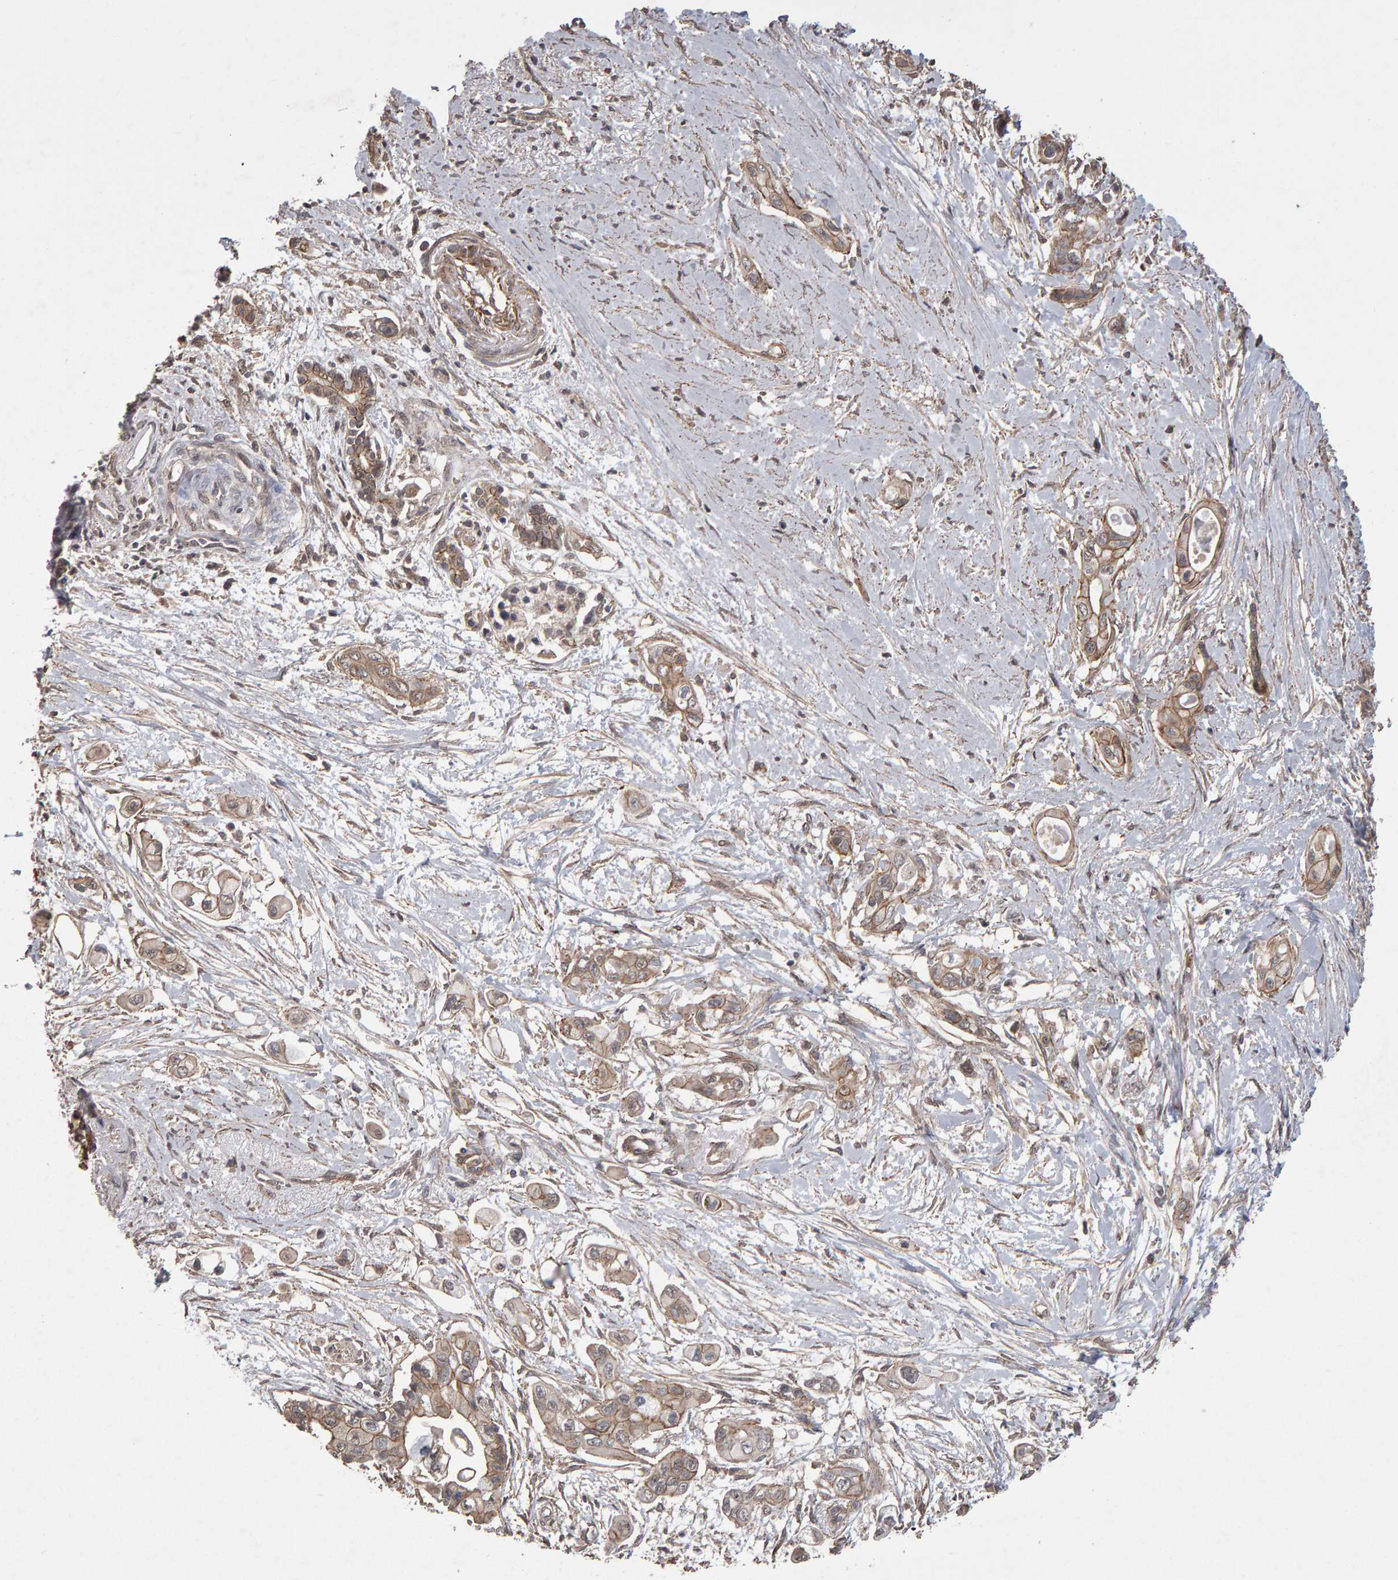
{"staining": {"intensity": "weak", "quantity": ">75%", "location": "cytoplasmic/membranous"}, "tissue": "pancreatic cancer", "cell_type": "Tumor cells", "image_type": "cancer", "snomed": [{"axis": "morphology", "description": "Adenocarcinoma, NOS"}, {"axis": "topography", "description": "Pancreas"}], "caption": "Immunohistochemistry micrograph of neoplastic tissue: human pancreatic cancer (adenocarcinoma) stained using immunohistochemistry (IHC) displays low levels of weak protein expression localized specifically in the cytoplasmic/membranous of tumor cells, appearing as a cytoplasmic/membranous brown color.", "gene": "SCRIB", "patient": {"sex": "male", "age": 59}}